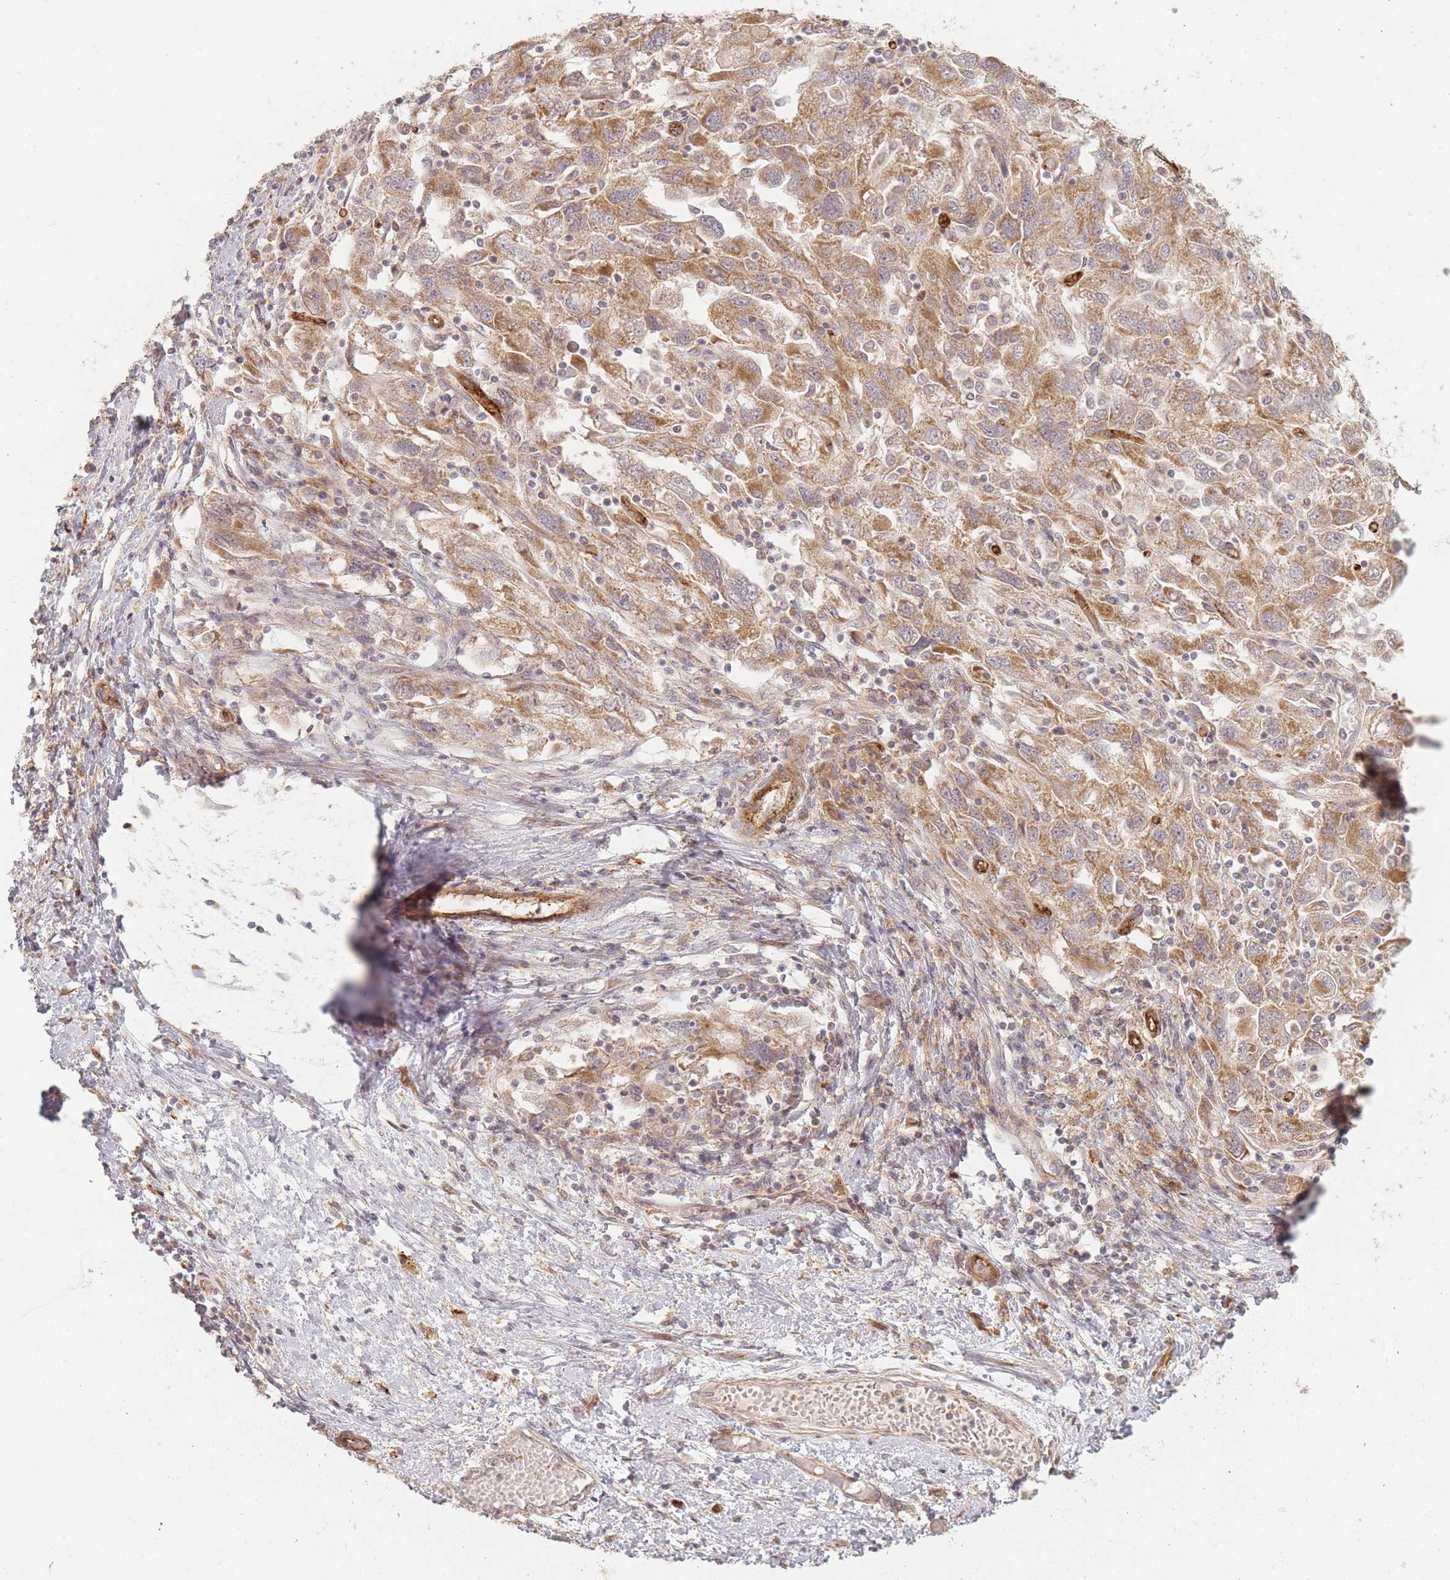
{"staining": {"intensity": "moderate", "quantity": ">75%", "location": "cytoplasmic/membranous"}, "tissue": "ovarian cancer", "cell_type": "Tumor cells", "image_type": "cancer", "snomed": [{"axis": "morphology", "description": "Carcinoma, NOS"}, {"axis": "morphology", "description": "Cystadenocarcinoma, serous, NOS"}, {"axis": "topography", "description": "Ovary"}], "caption": "DAB immunohistochemical staining of human ovarian carcinoma displays moderate cytoplasmic/membranous protein staining in about >75% of tumor cells.", "gene": "MRPS6", "patient": {"sex": "female", "age": 69}}